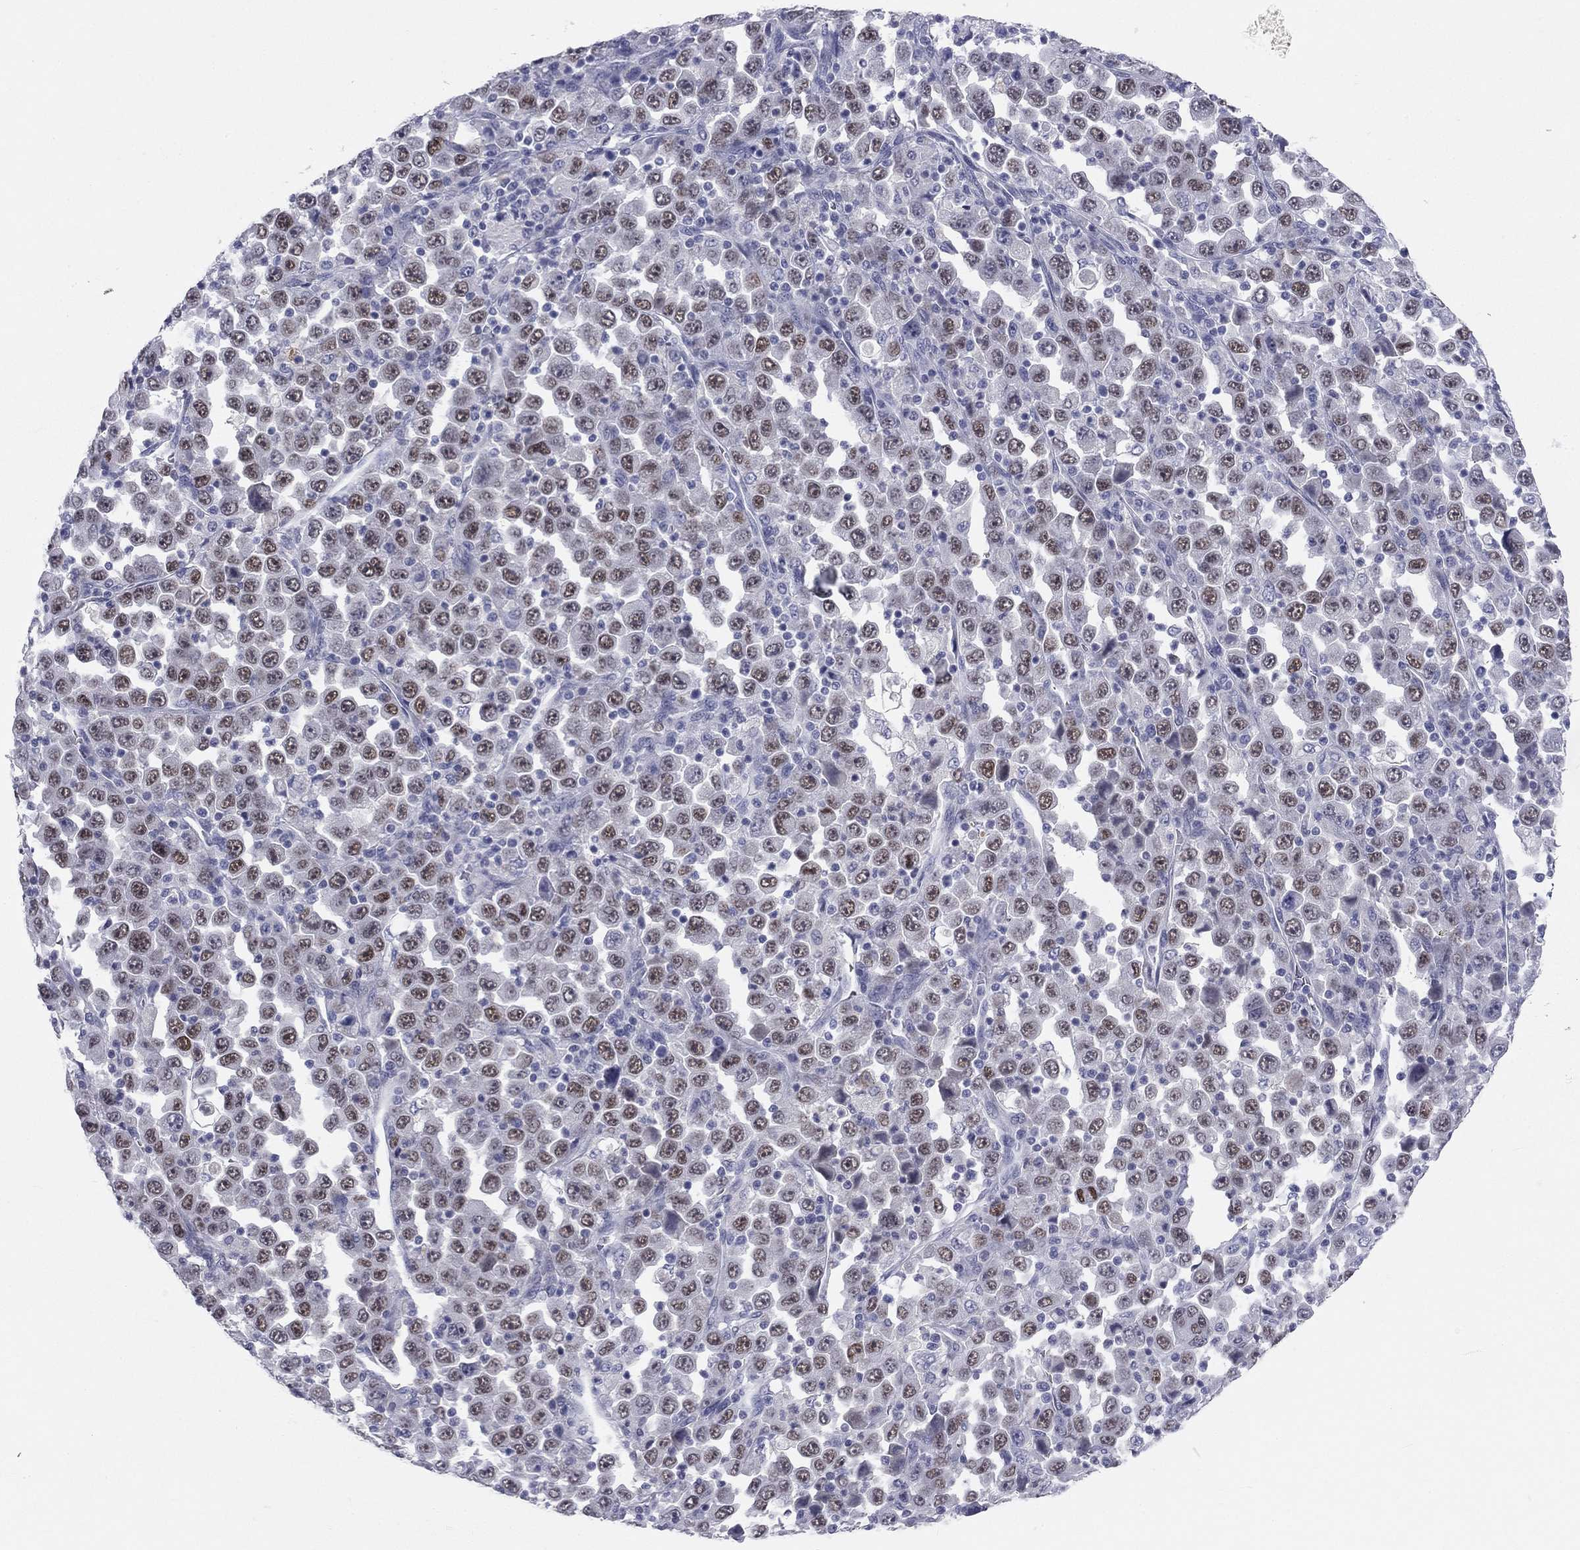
{"staining": {"intensity": "moderate", "quantity": "25%-75%", "location": "nuclear"}, "tissue": "stomach cancer", "cell_type": "Tumor cells", "image_type": "cancer", "snomed": [{"axis": "morphology", "description": "Normal tissue, NOS"}, {"axis": "morphology", "description": "Adenocarcinoma, NOS"}, {"axis": "topography", "description": "Stomach, upper"}, {"axis": "topography", "description": "Stomach"}], "caption": "A brown stain highlights moderate nuclear expression of a protein in adenocarcinoma (stomach) tumor cells.", "gene": "TFAP2B", "patient": {"sex": "male", "age": 59}}